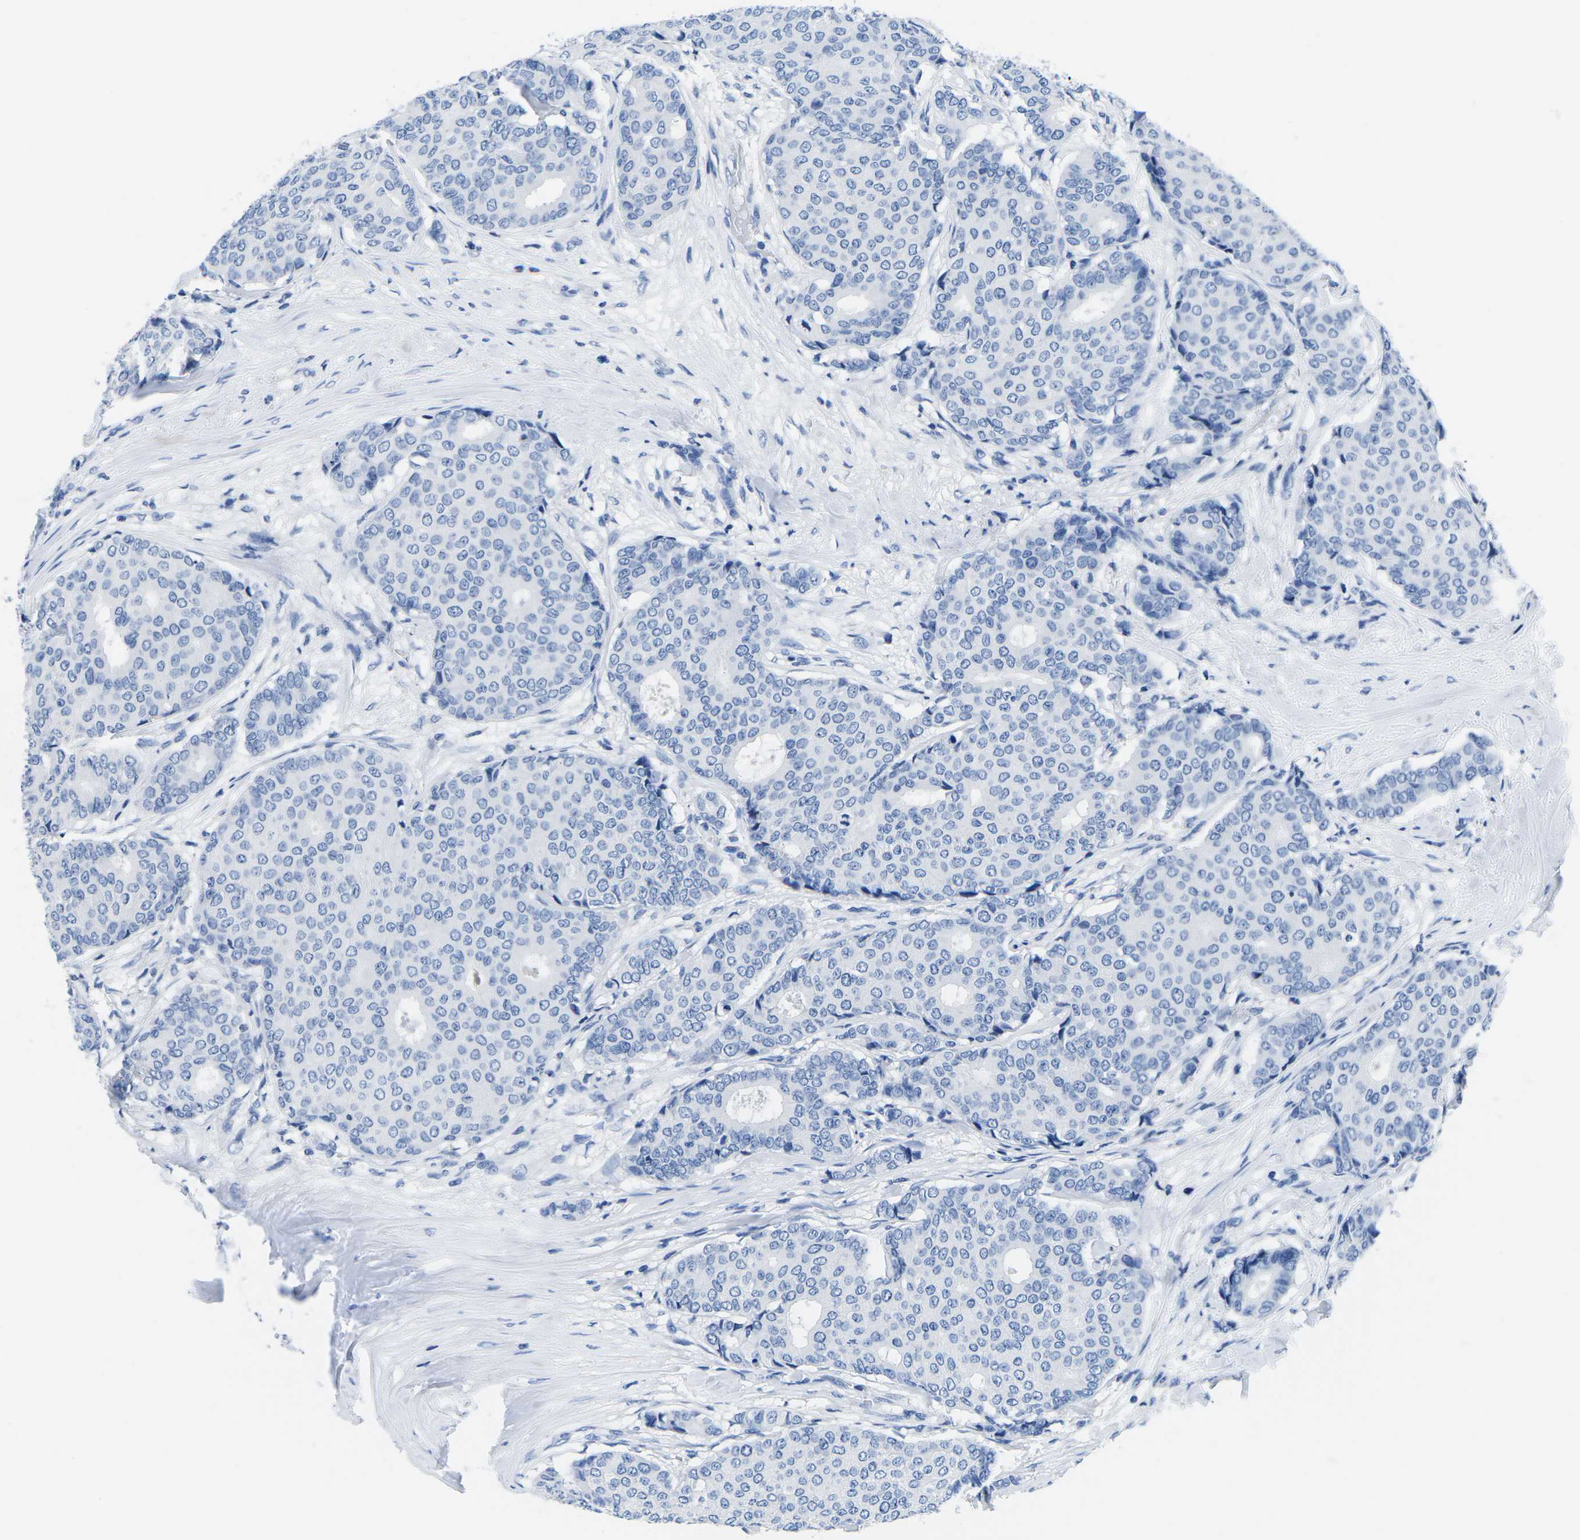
{"staining": {"intensity": "negative", "quantity": "none", "location": "none"}, "tissue": "breast cancer", "cell_type": "Tumor cells", "image_type": "cancer", "snomed": [{"axis": "morphology", "description": "Duct carcinoma"}, {"axis": "topography", "description": "Breast"}], "caption": "Immunohistochemistry (IHC) photomicrograph of neoplastic tissue: human breast cancer (infiltrating ductal carcinoma) stained with DAB demonstrates no significant protein positivity in tumor cells.", "gene": "CYP1A2", "patient": {"sex": "female", "age": 75}}